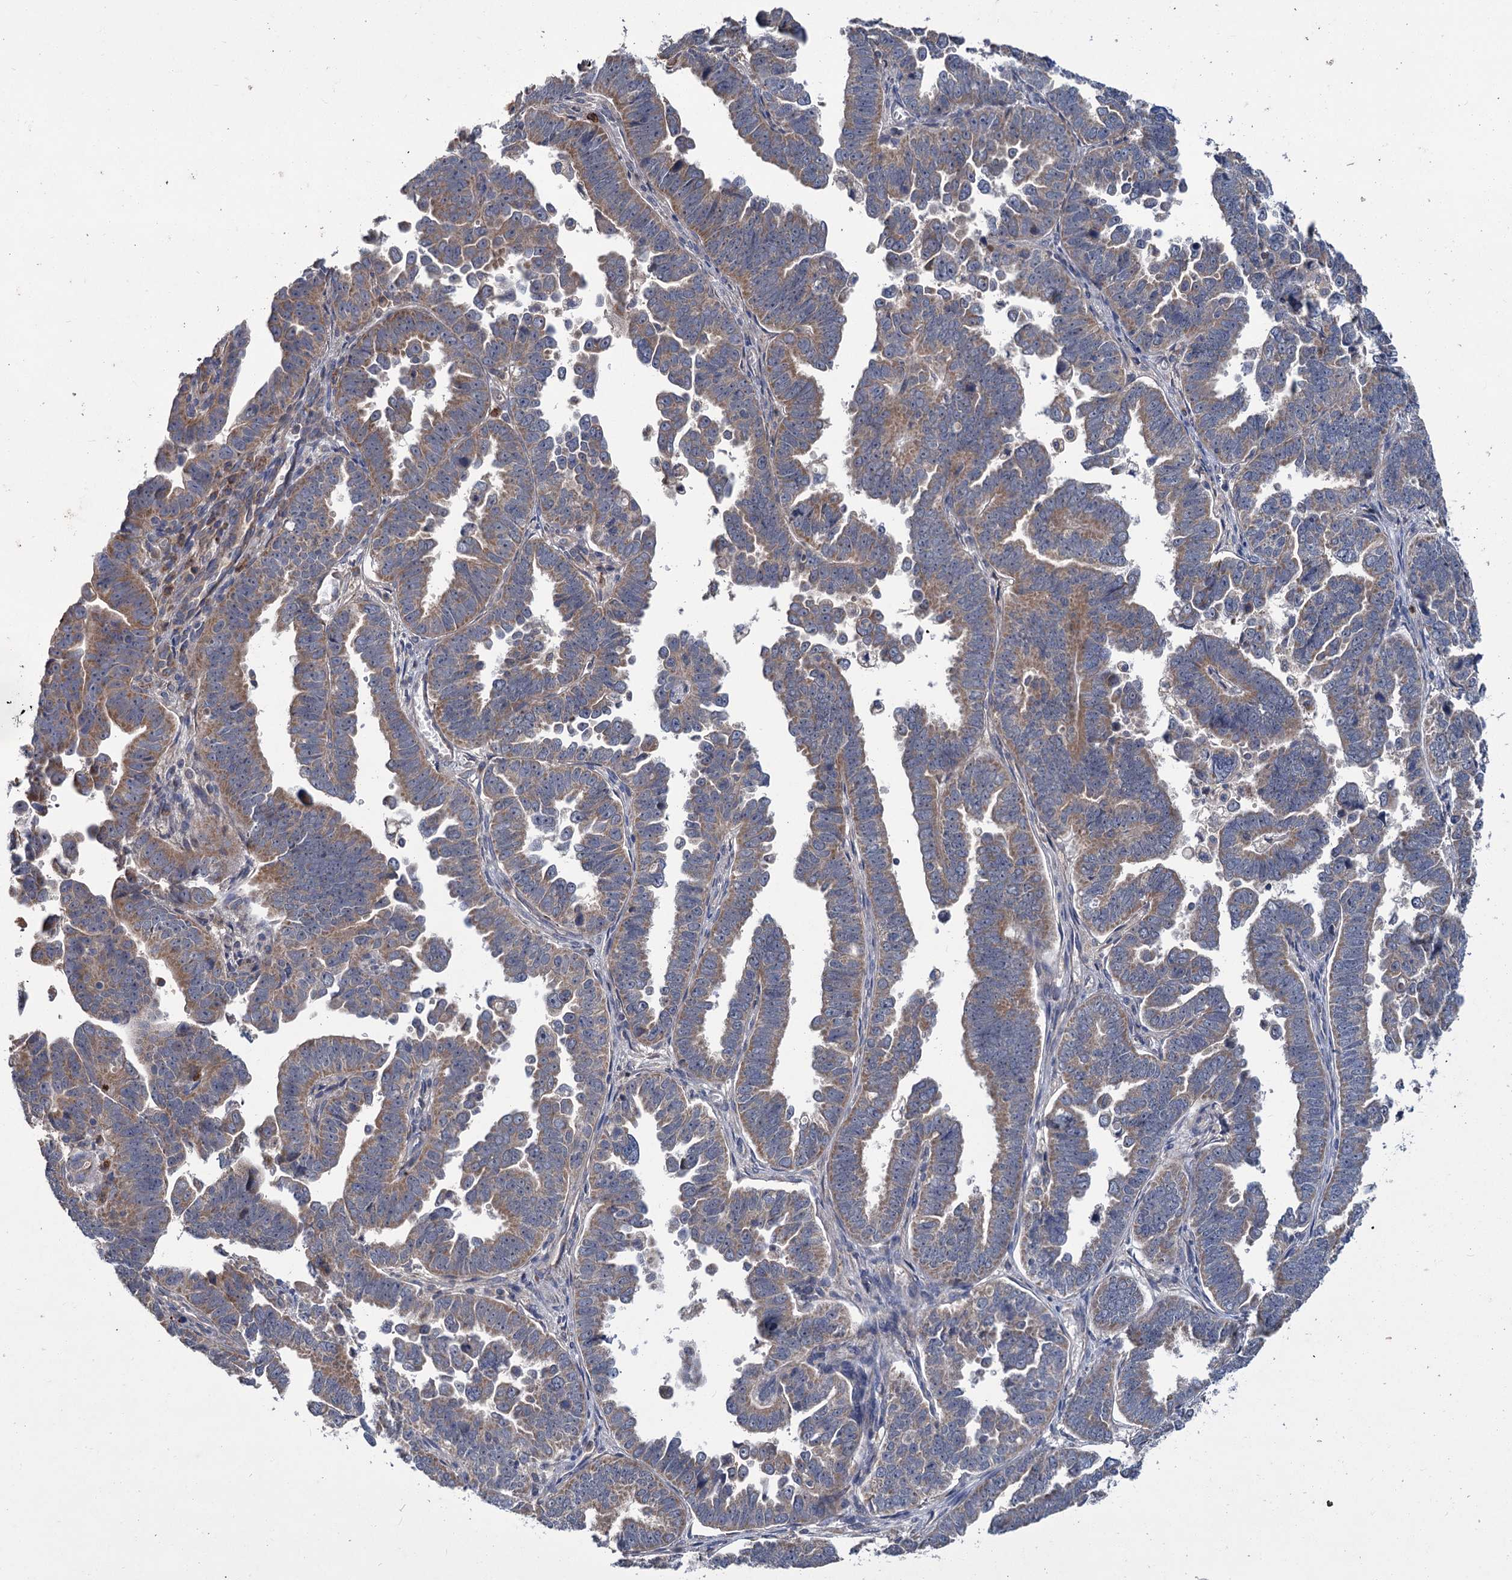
{"staining": {"intensity": "weak", "quantity": "25%-75%", "location": "cytoplasmic/membranous"}, "tissue": "endometrial cancer", "cell_type": "Tumor cells", "image_type": "cancer", "snomed": [{"axis": "morphology", "description": "Adenocarcinoma, NOS"}, {"axis": "topography", "description": "Endometrium"}], "caption": "Protein expression by immunohistochemistry shows weak cytoplasmic/membranous staining in approximately 25%-75% of tumor cells in endometrial cancer (adenocarcinoma).", "gene": "DYNC2H1", "patient": {"sex": "female", "age": 75}}